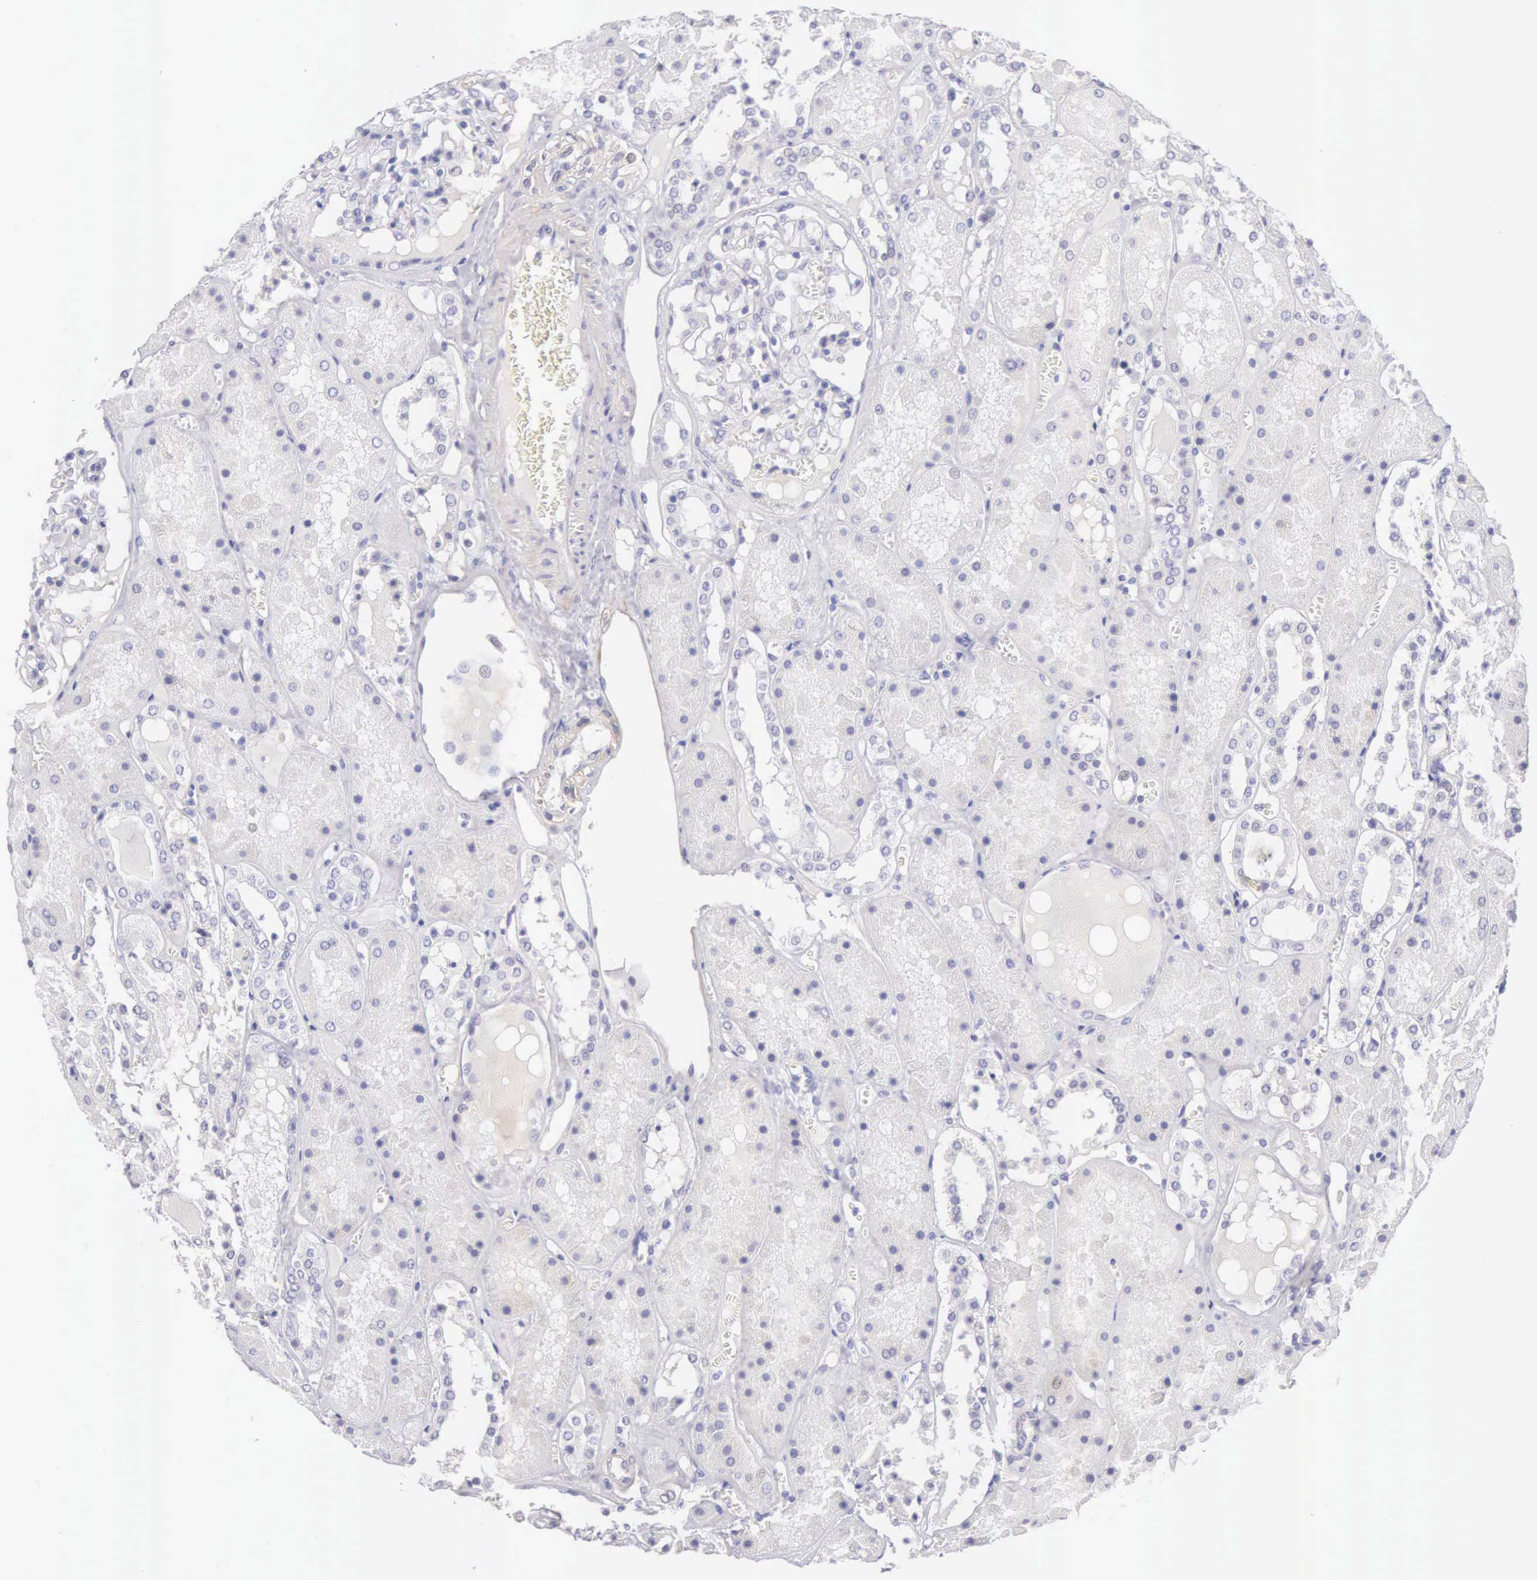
{"staining": {"intensity": "negative", "quantity": "none", "location": "none"}, "tissue": "kidney", "cell_type": "Cells in glomeruli", "image_type": "normal", "snomed": [{"axis": "morphology", "description": "Normal tissue, NOS"}, {"axis": "topography", "description": "Kidney"}], "caption": "Immunohistochemistry image of benign kidney: human kidney stained with DAB (3,3'-diaminobenzidine) displays no significant protein expression in cells in glomeruli.", "gene": "ARFGAP3", "patient": {"sex": "male", "age": 36}}